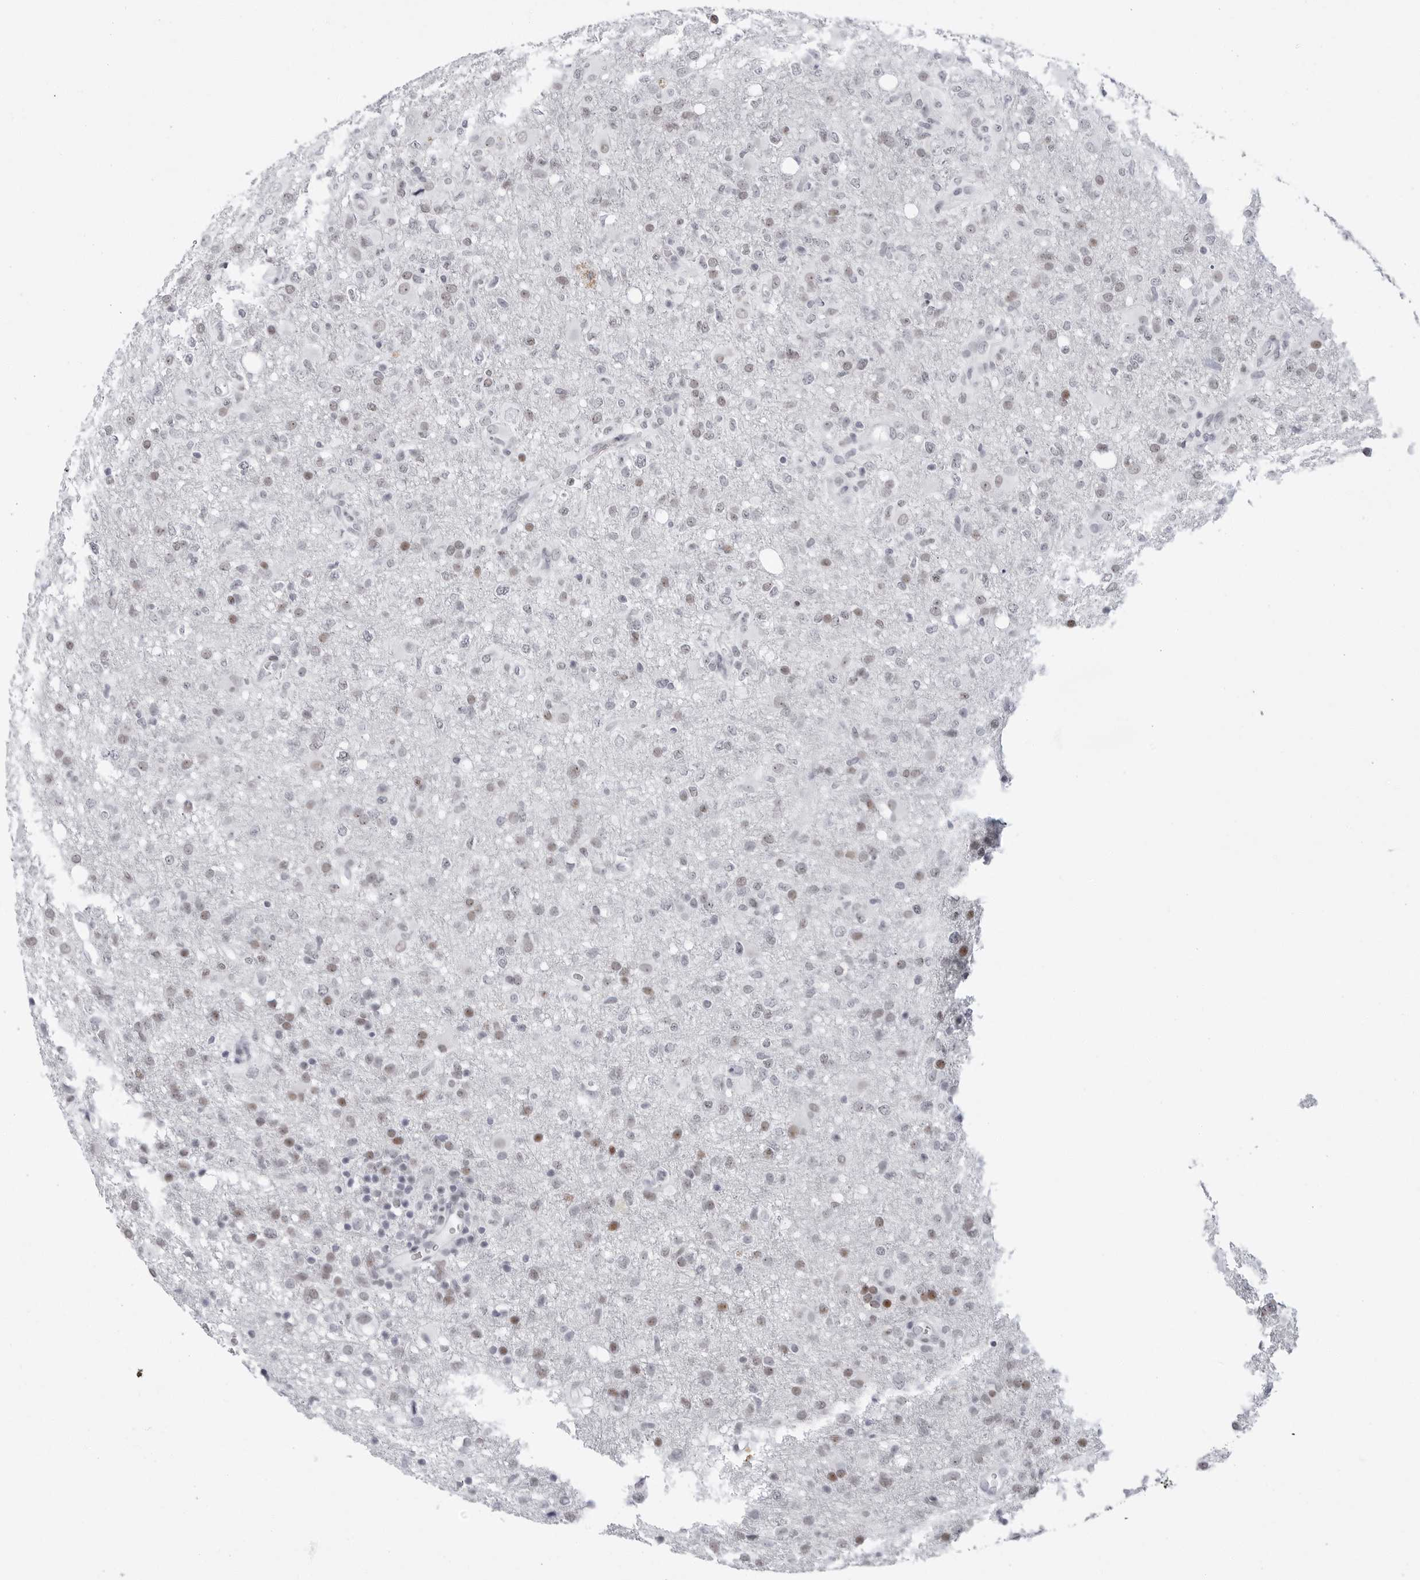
{"staining": {"intensity": "moderate", "quantity": "<25%", "location": "nuclear"}, "tissue": "glioma", "cell_type": "Tumor cells", "image_type": "cancer", "snomed": [{"axis": "morphology", "description": "Glioma, malignant, High grade"}, {"axis": "topography", "description": "Brain"}], "caption": "Protein analysis of glioma tissue displays moderate nuclear expression in approximately <25% of tumor cells.", "gene": "VEZF1", "patient": {"sex": "female", "age": 57}}